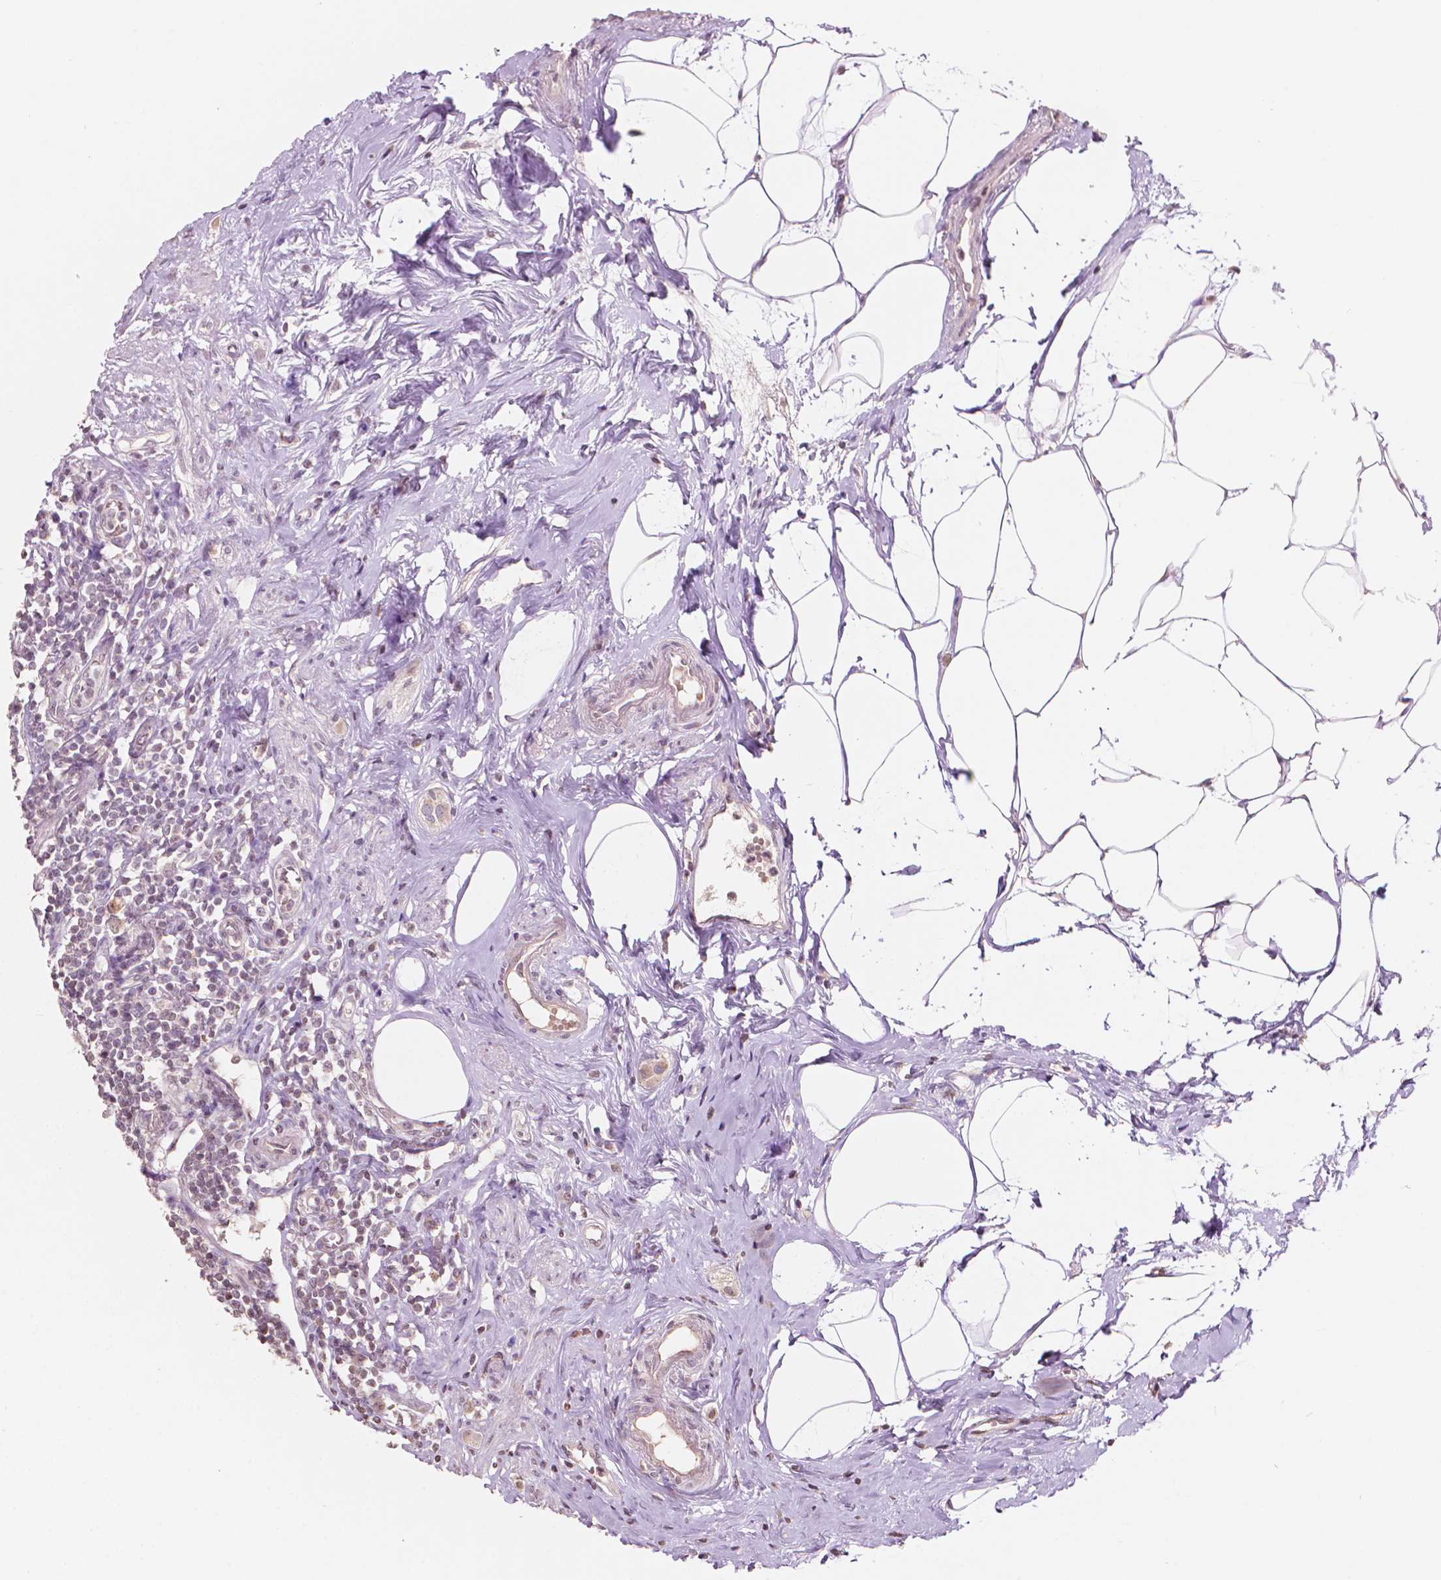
{"staining": {"intensity": "weak", "quantity": ">75%", "location": "cytoplasmic/membranous"}, "tissue": "appendix", "cell_type": "Glandular cells", "image_type": "normal", "snomed": [{"axis": "morphology", "description": "Normal tissue, NOS"}, {"axis": "morphology", "description": "Carcinoma, endometroid"}, {"axis": "topography", "description": "Appendix"}, {"axis": "topography", "description": "Colon"}], "caption": "Immunohistochemistry (IHC) histopathology image of unremarkable appendix stained for a protein (brown), which reveals low levels of weak cytoplasmic/membranous staining in approximately >75% of glandular cells.", "gene": "NOS1AP", "patient": {"sex": "female", "age": 60}}